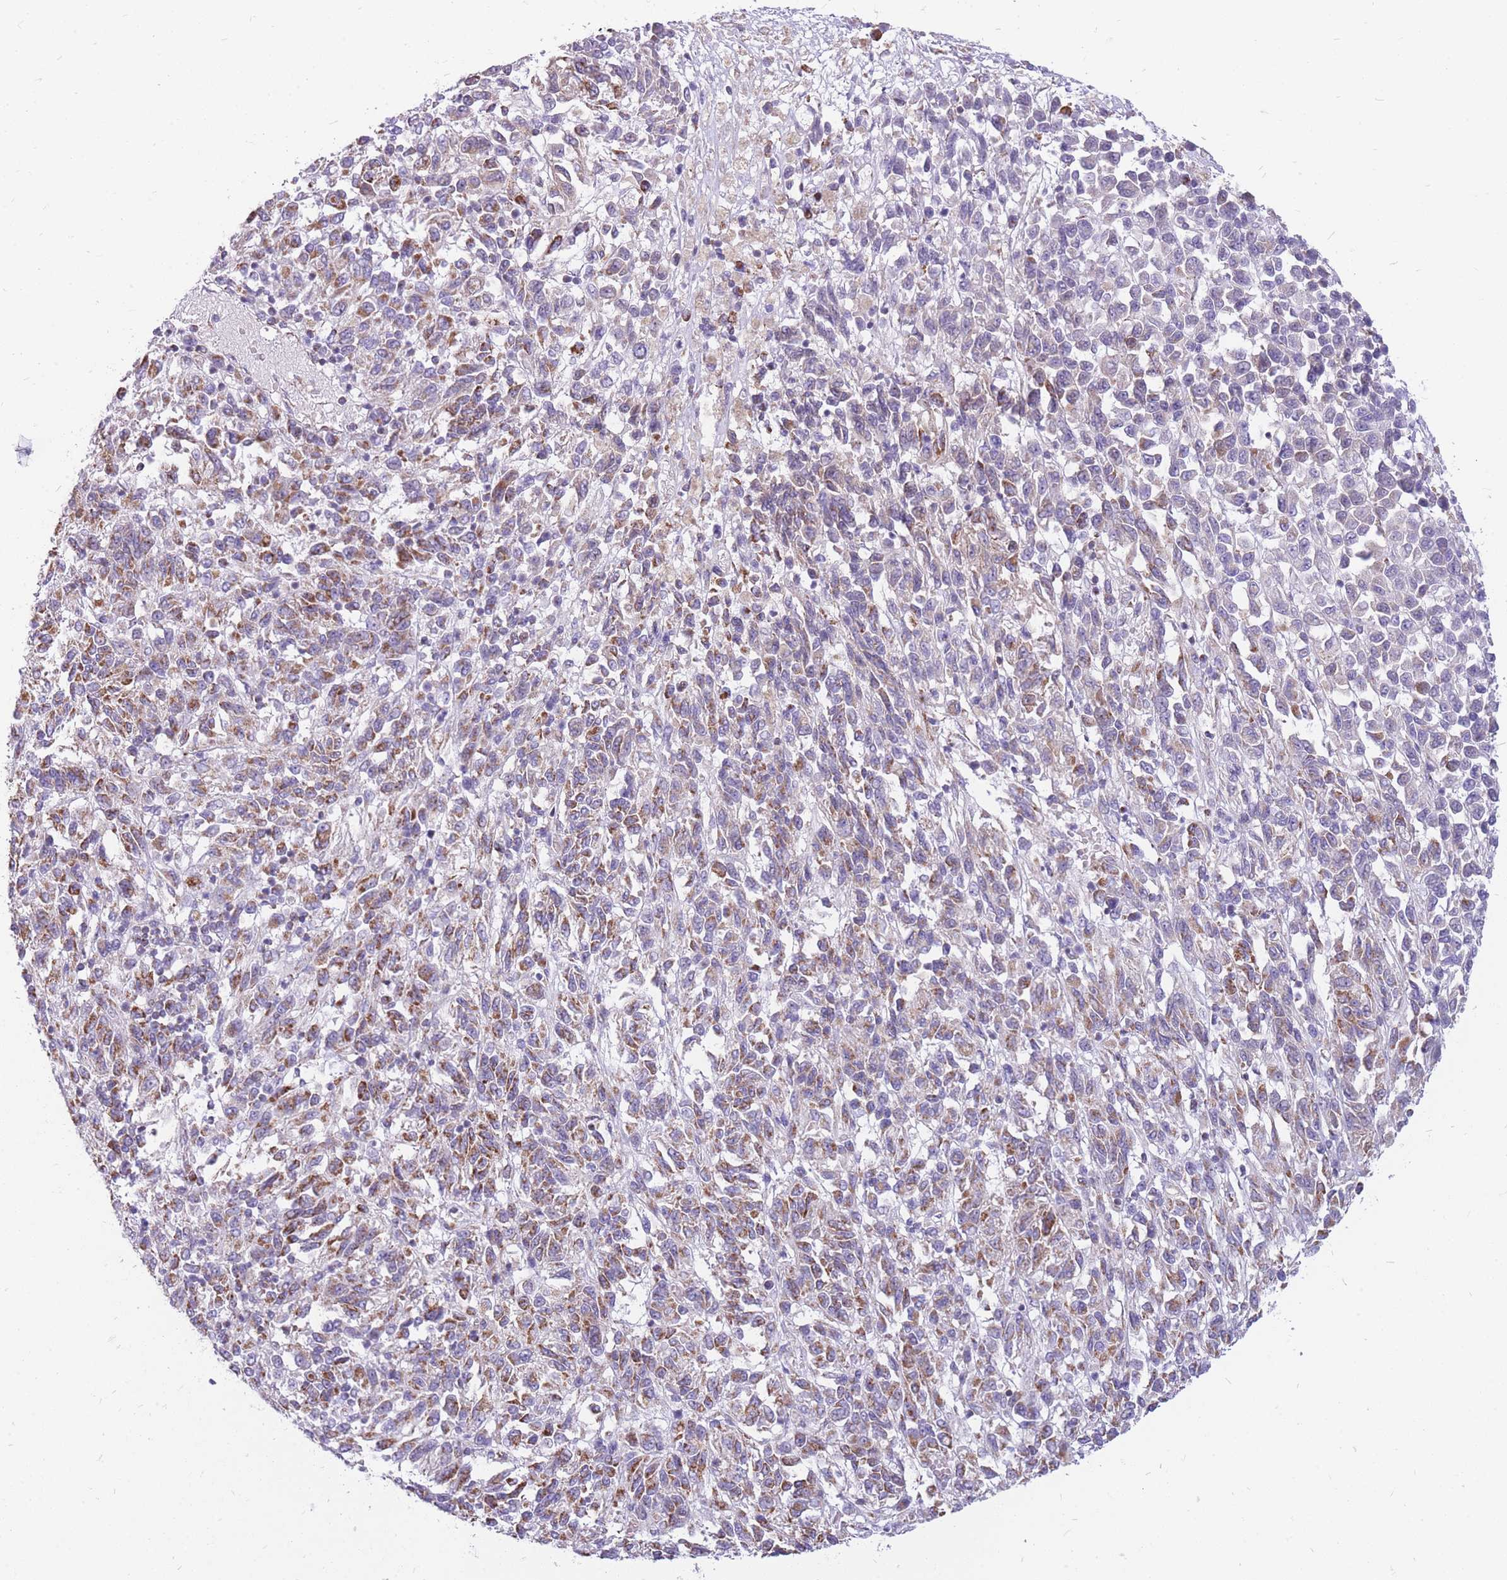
{"staining": {"intensity": "moderate", "quantity": "25%-75%", "location": "cytoplasmic/membranous"}, "tissue": "melanoma", "cell_type": "Tumor cells", "image_type": "cancer", "snomed": [{"axis": "morphology", "description": "Malignant melanoma, Metastatic site"}, {"axis": "topography", "description": "Lung"}], "caption": "High-power microscopy captured an IHC photomicrograph of malignant melanoma (metastatic site), revealing moderate cytoplasmic/membranous staining in approximately 25%-75% of tumor cells.", "gene": "PCSK1", "patient": {"sex": "male", "age": 64}}